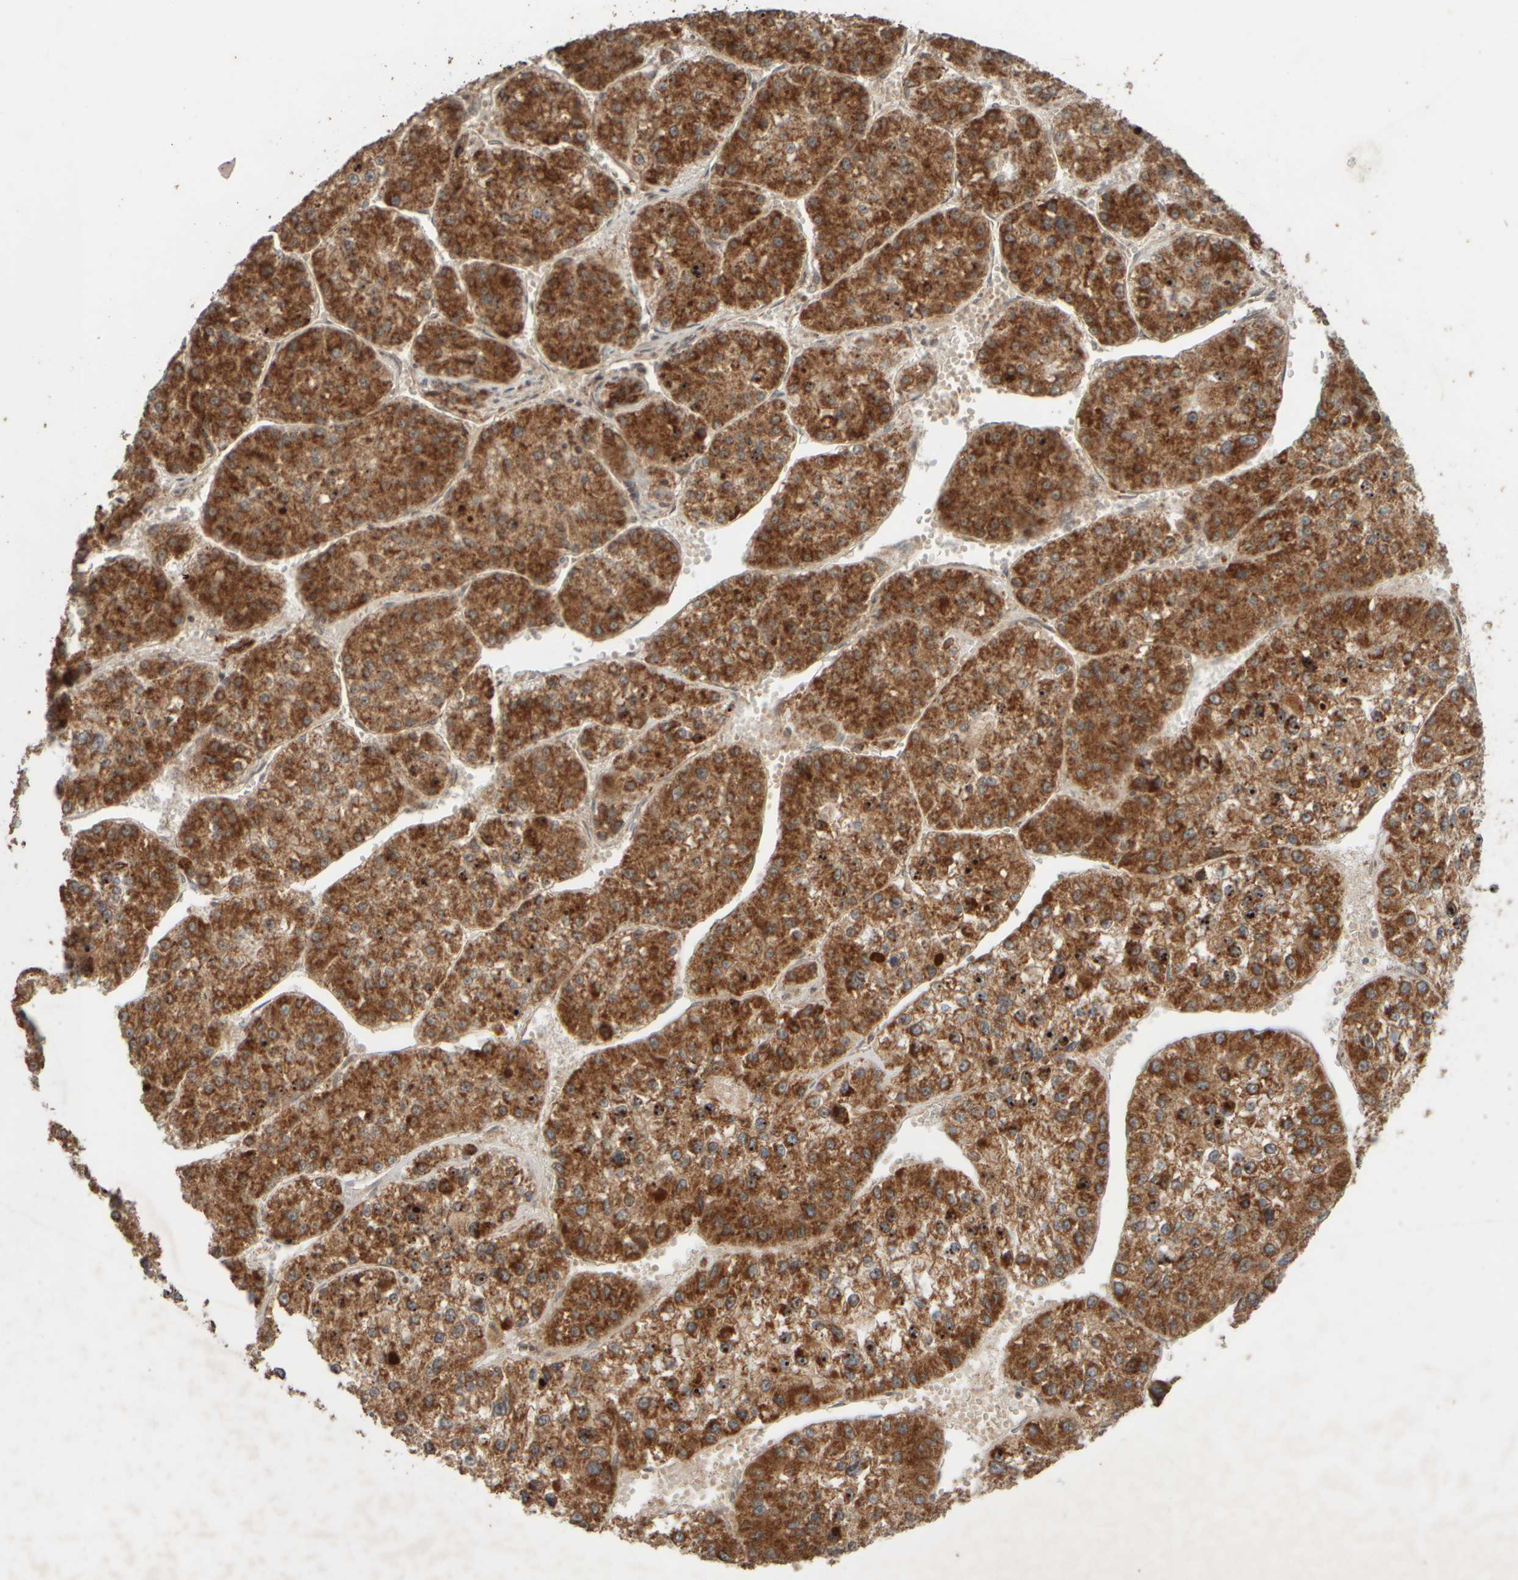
{"staining": {"intensity": "strong", "quantity": ">75%", "location": "cytoplasmic/membranous"}, "tissue": "liver cancer", "cell_type": "Tumor cells", "image_type": "cancer", "snomed": [{"axis": "morphology", "description": "Carcinoma, Hepatocellular, NOS"}, {"axis": "topography", "description": "Liver"}], "caption": "Immunohistochemical staining of liver hepatocellular carcinoma reveals strong cytoplasmic/membranous protein positivity in about >75% of tumor cells.", "gene": "EIF2B3", "patient": {"sex": "female", "age": 73}}